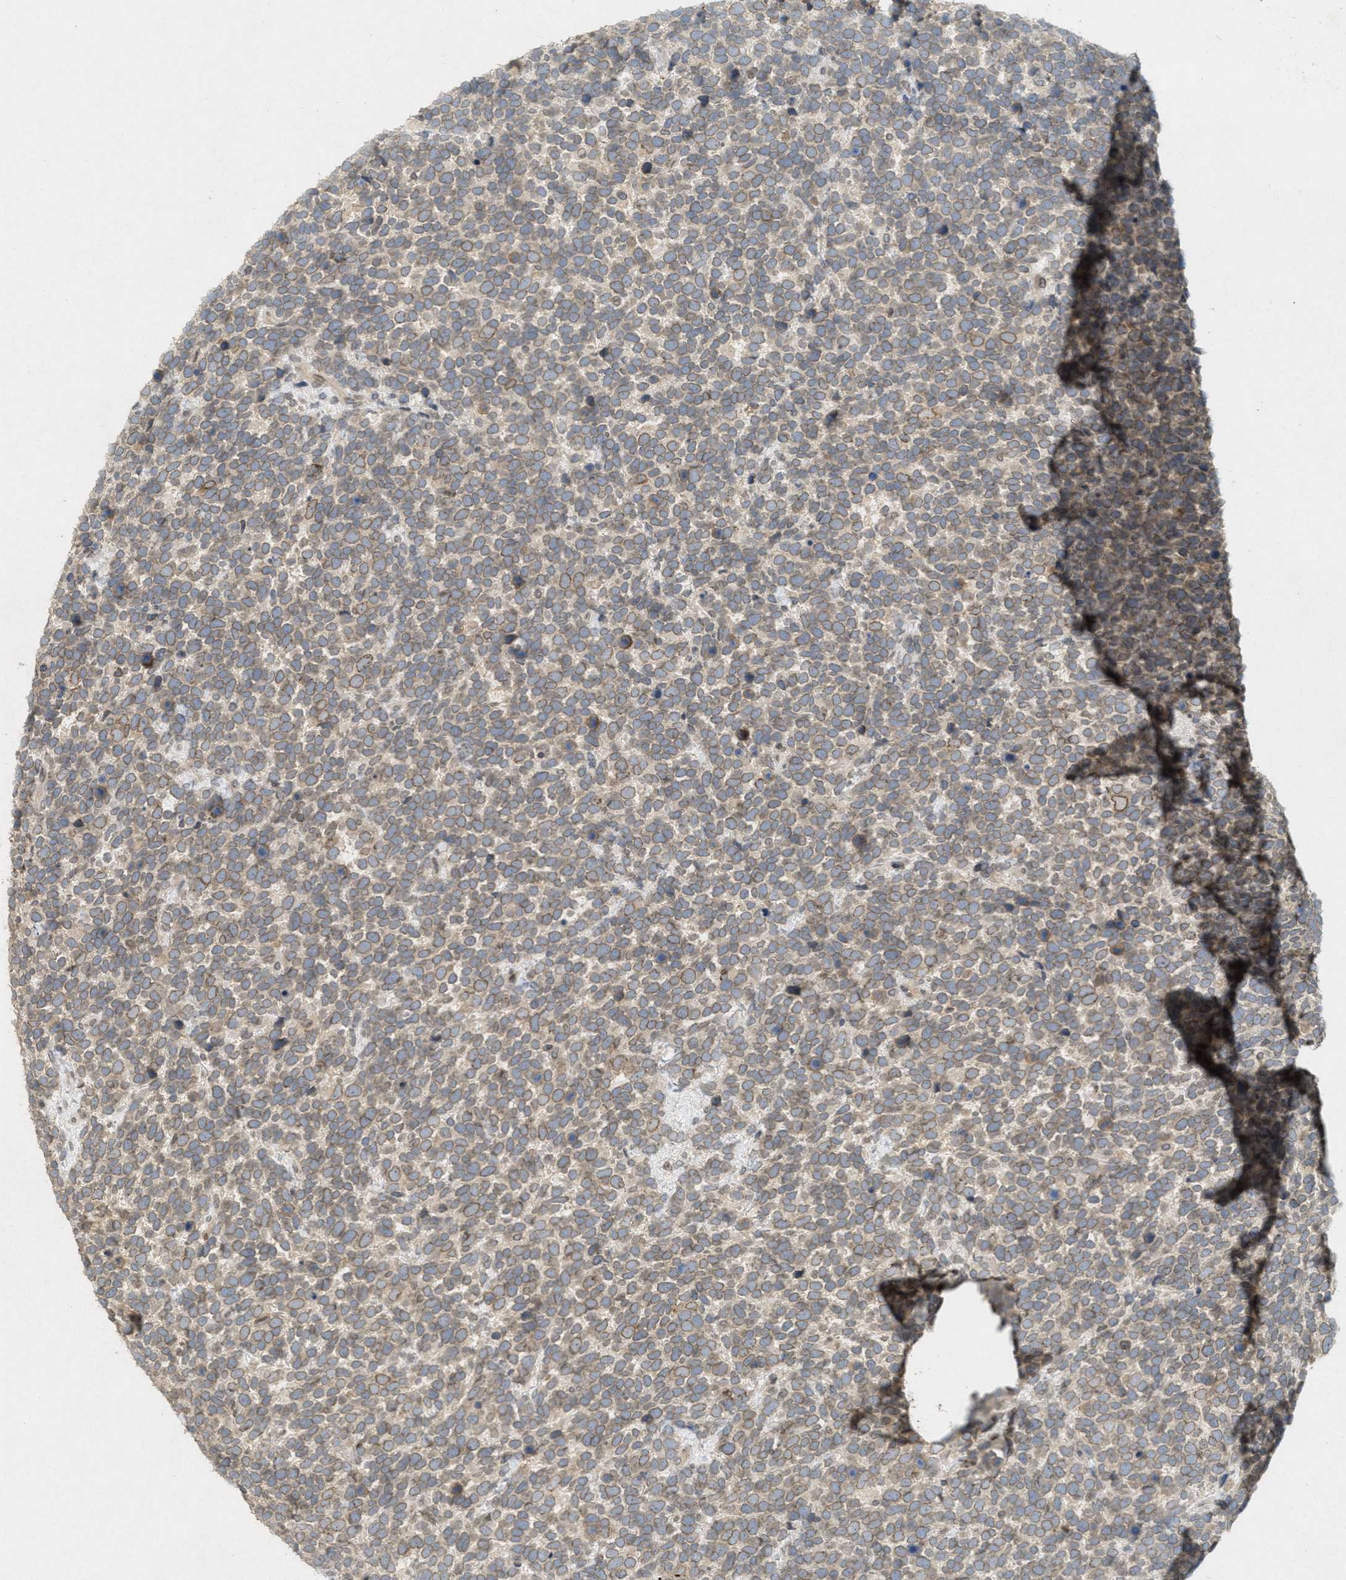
{"staining": {"intensity": "moderate", "quantity": ">75%", "location": "cytoplasmic/membranous,nuclear"}, "tissue": "urothelial cancer", "cell_type": "Tumor cells", "image_type": "cancer", "snomed": [{"axis": "morphology", "description": "Urothelial carcinoma, High grade"}, {"axis": "topography", "description": "Urinary bladder"}], "caption": "IHC of human urothelial carcinoma (high-grade) demonstrates medium levels of moderate cytoplasmic/membranous and nuclear expression in approximately >75% of tumor cells. Using DAB (brown) and hematoxylin (blue) stains, captured at high magnification using brightfield microscopy.", "gene": "ABHD6", "patient": {"sex": "female", "age": 82}}